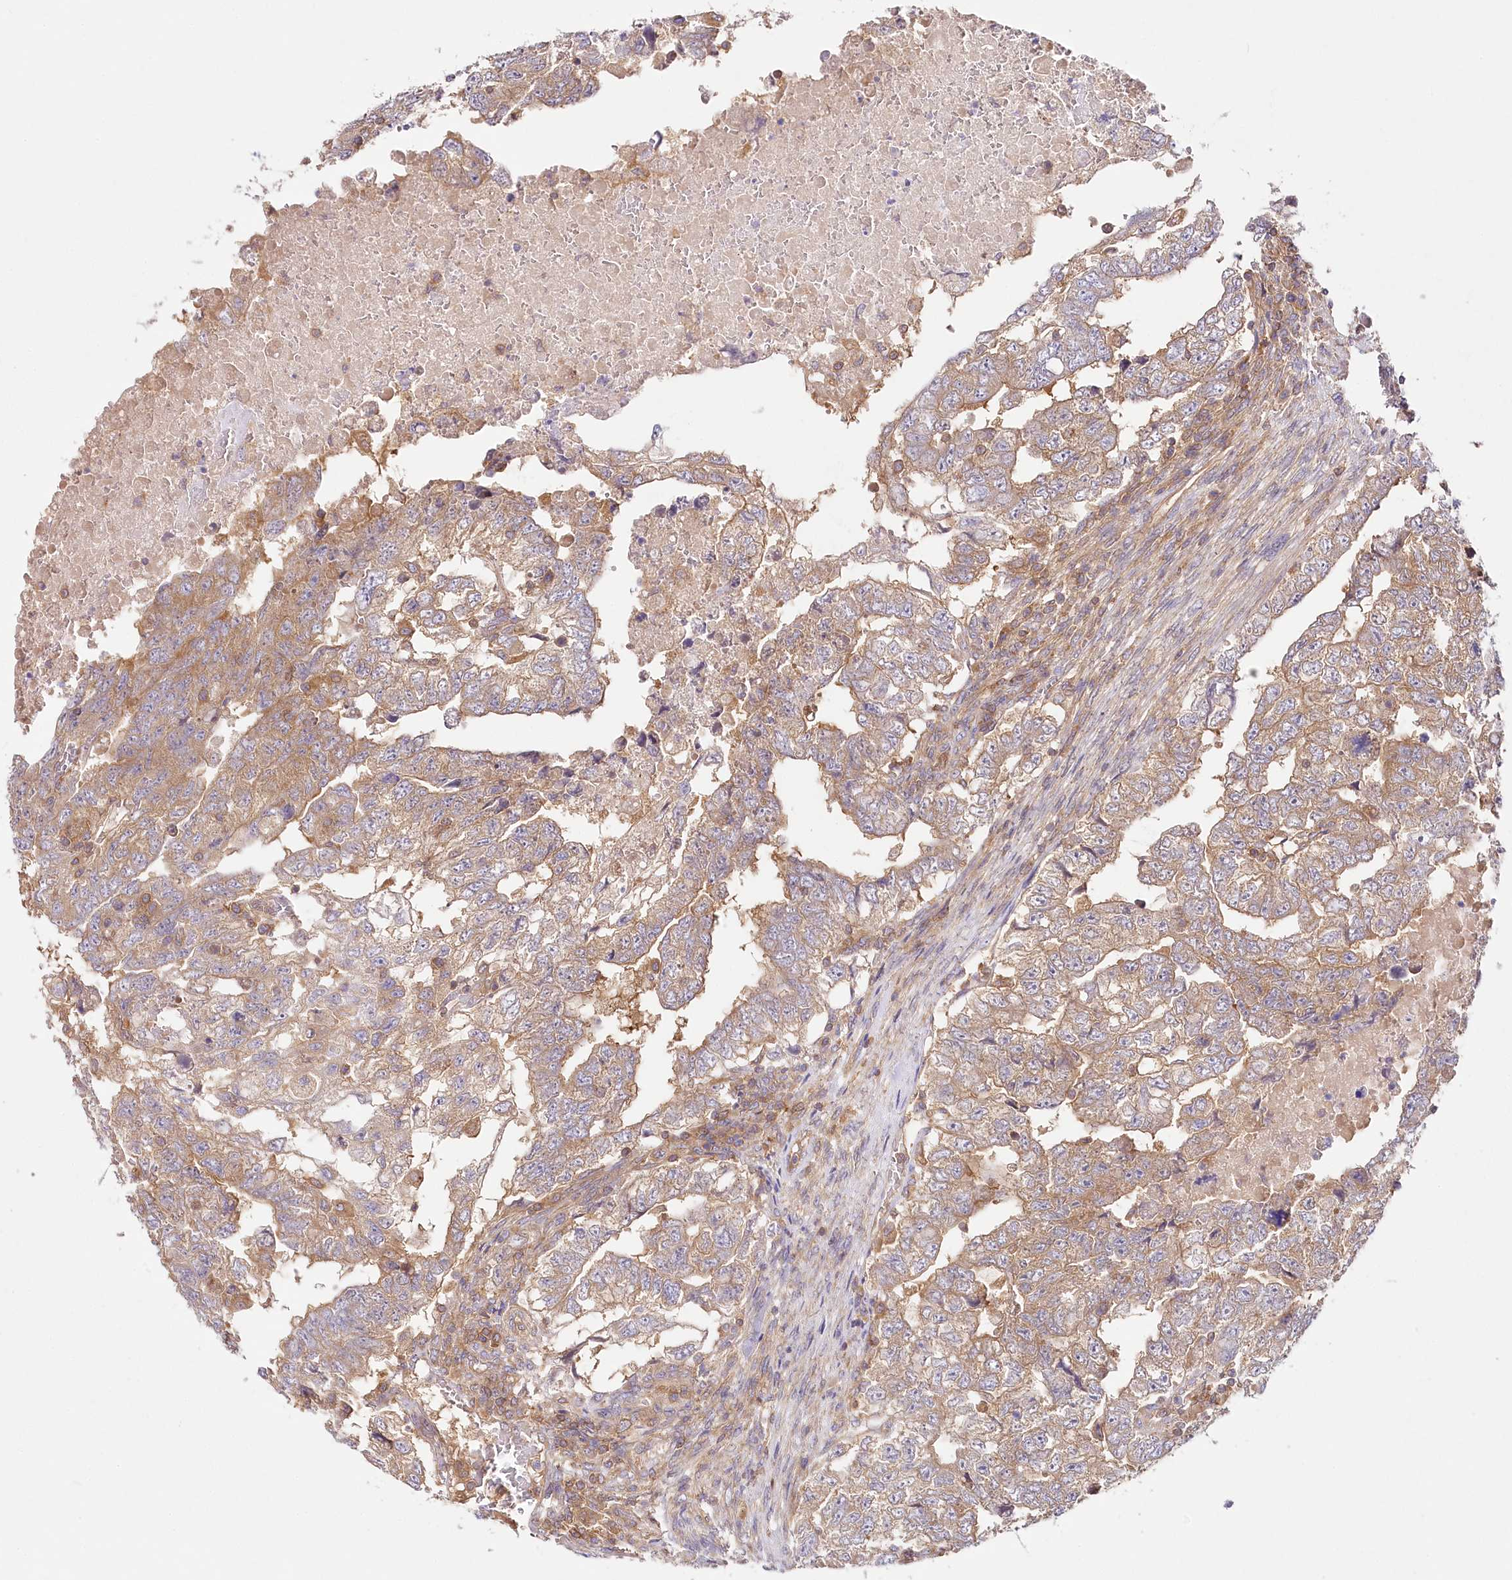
{"staining": {"intensity": "moderate", "quantity": ">75%", "location": "cytoplasmic/membranous"}, "tissue": "testis cancer", "cell_type": "Tumor cells", "image_type": "cancer", "snomed": [{"axis": "morphology", "description": "Carcinoma, Embryonal, NOS"}, {"axis": "topography", "description": "Testis"}], "caption": "Protein staining of testis cancer tissue shows moderate cytoplasmic/membranous positivity in about >75% of tumor cells. (brown staining indicates protein expression, while blue staining denotes nuclei).", "gene": "ABRAXAS2", "patient": {"sex": "male", "age": 36}}